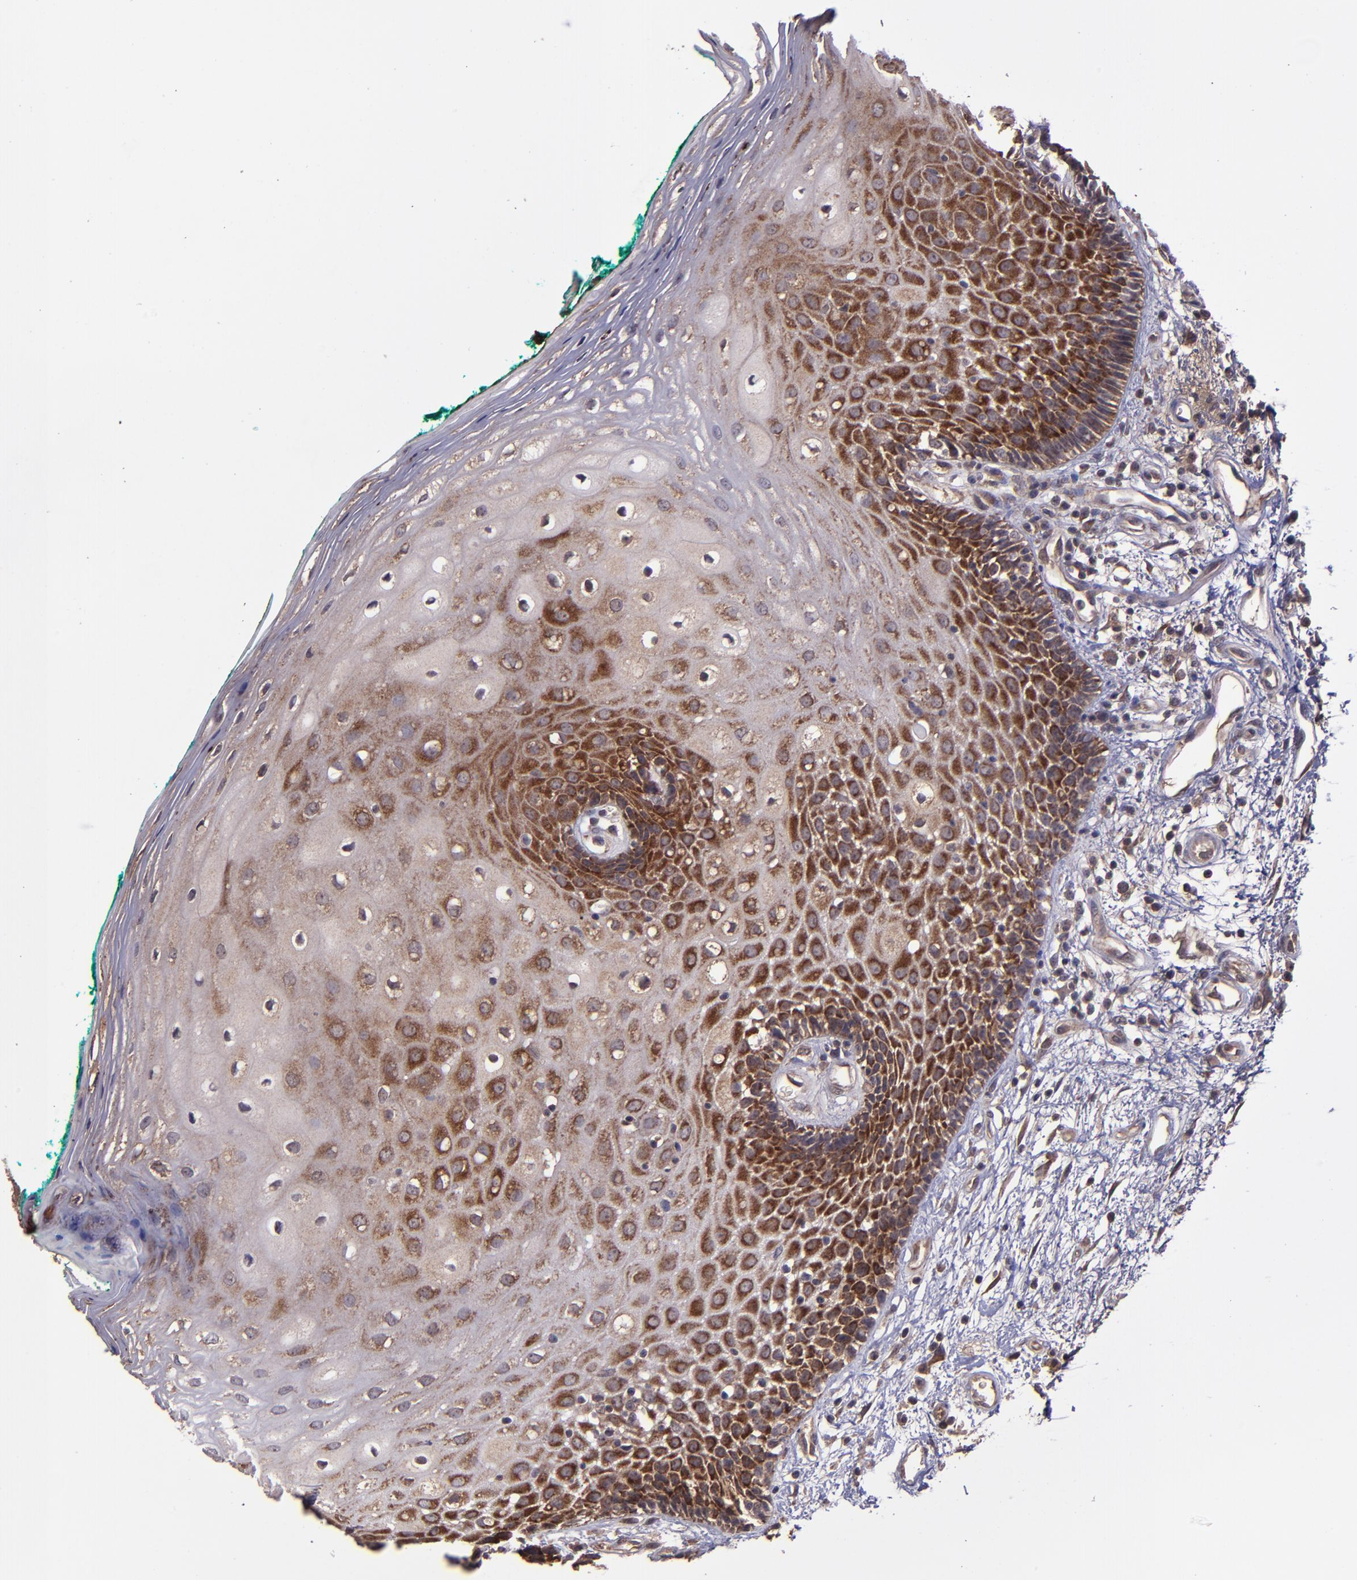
{"staining": {"intensity": "strong", "quantity": "25%-75%", "location": "cytoplasmic/membranous"}, "tissue": "oral mucosa", "cell_type": "Squamous epithelial cells", "image_type": "normal", "snomed": [{"axis": "morphology", "description": "Normal tissue, NOS"}, {"axis": "morphology", "description": "Squamous cell carcinoma, NOS"}, {"axis": "topography", "description": "Skeletal muscle"}, {"axis": "topography", "description": "Oral tissue"}, {"axis": "topography", "description": "Head-Neck"}], "caption": "Protein staining of normal oral mucosa exhibits strong cytoplasmic/membranous positivity in about 25%-75% of squamous epithelial cells. (brown staining indicates protein expression, while blue staining denotes nuclei).", "gene": "USP51", "patient": {"sex": "female", "age": 84}}